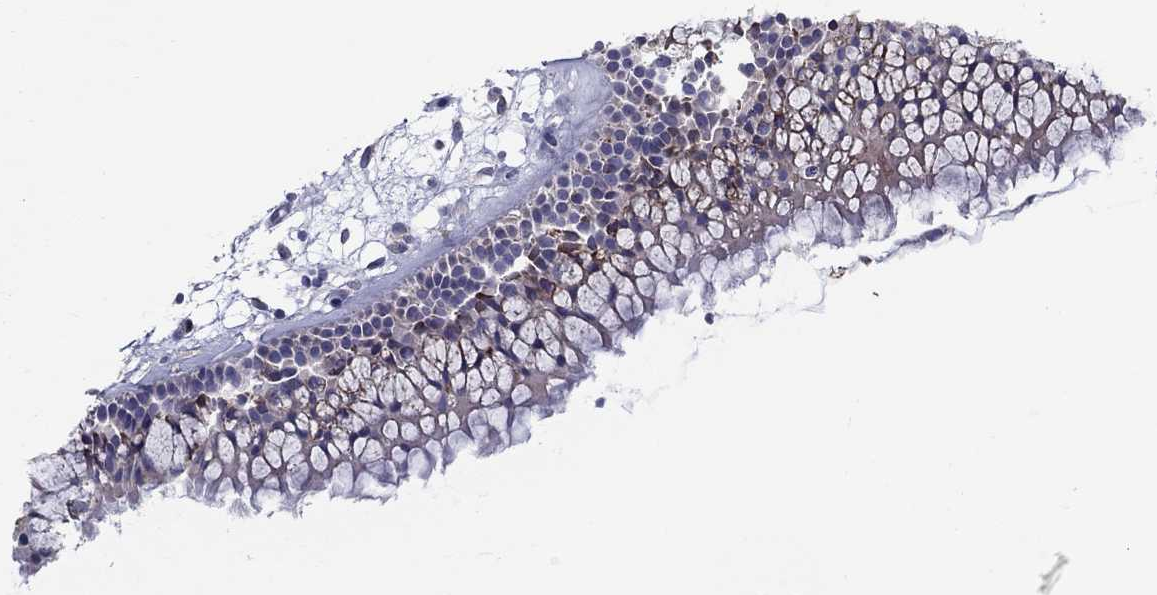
{"staining": {"intensity": "negative", "quantity": "none", "location": "none"}, "tissue": "nasopharynx", "cell_type": "Respiratory epithelial cells", "image_type": "normal", "snomed": [{"axis": "morphology", "description": "Normal tissue, NOS"}, {"axis": "morphology", "description": "Polyp, NOS"}, {"axis": "topography", "description": "Nasopharynx"}], "caption": "Immunohistochemistry histopathology image of unremarkable nasopharynx: human nasopharynx stained with DAB exhibits no significant protein positivity in respiratory epithelial cells. The staining was performed using DAB (3,3'-diaminobenzidine) to visualize the protein expression in brown, while the nuclei were stained in blue with hematoxylin (Magnification: 20x).", "gene": "QRFPR", "patient": {"sex": "female", "age": 56}}